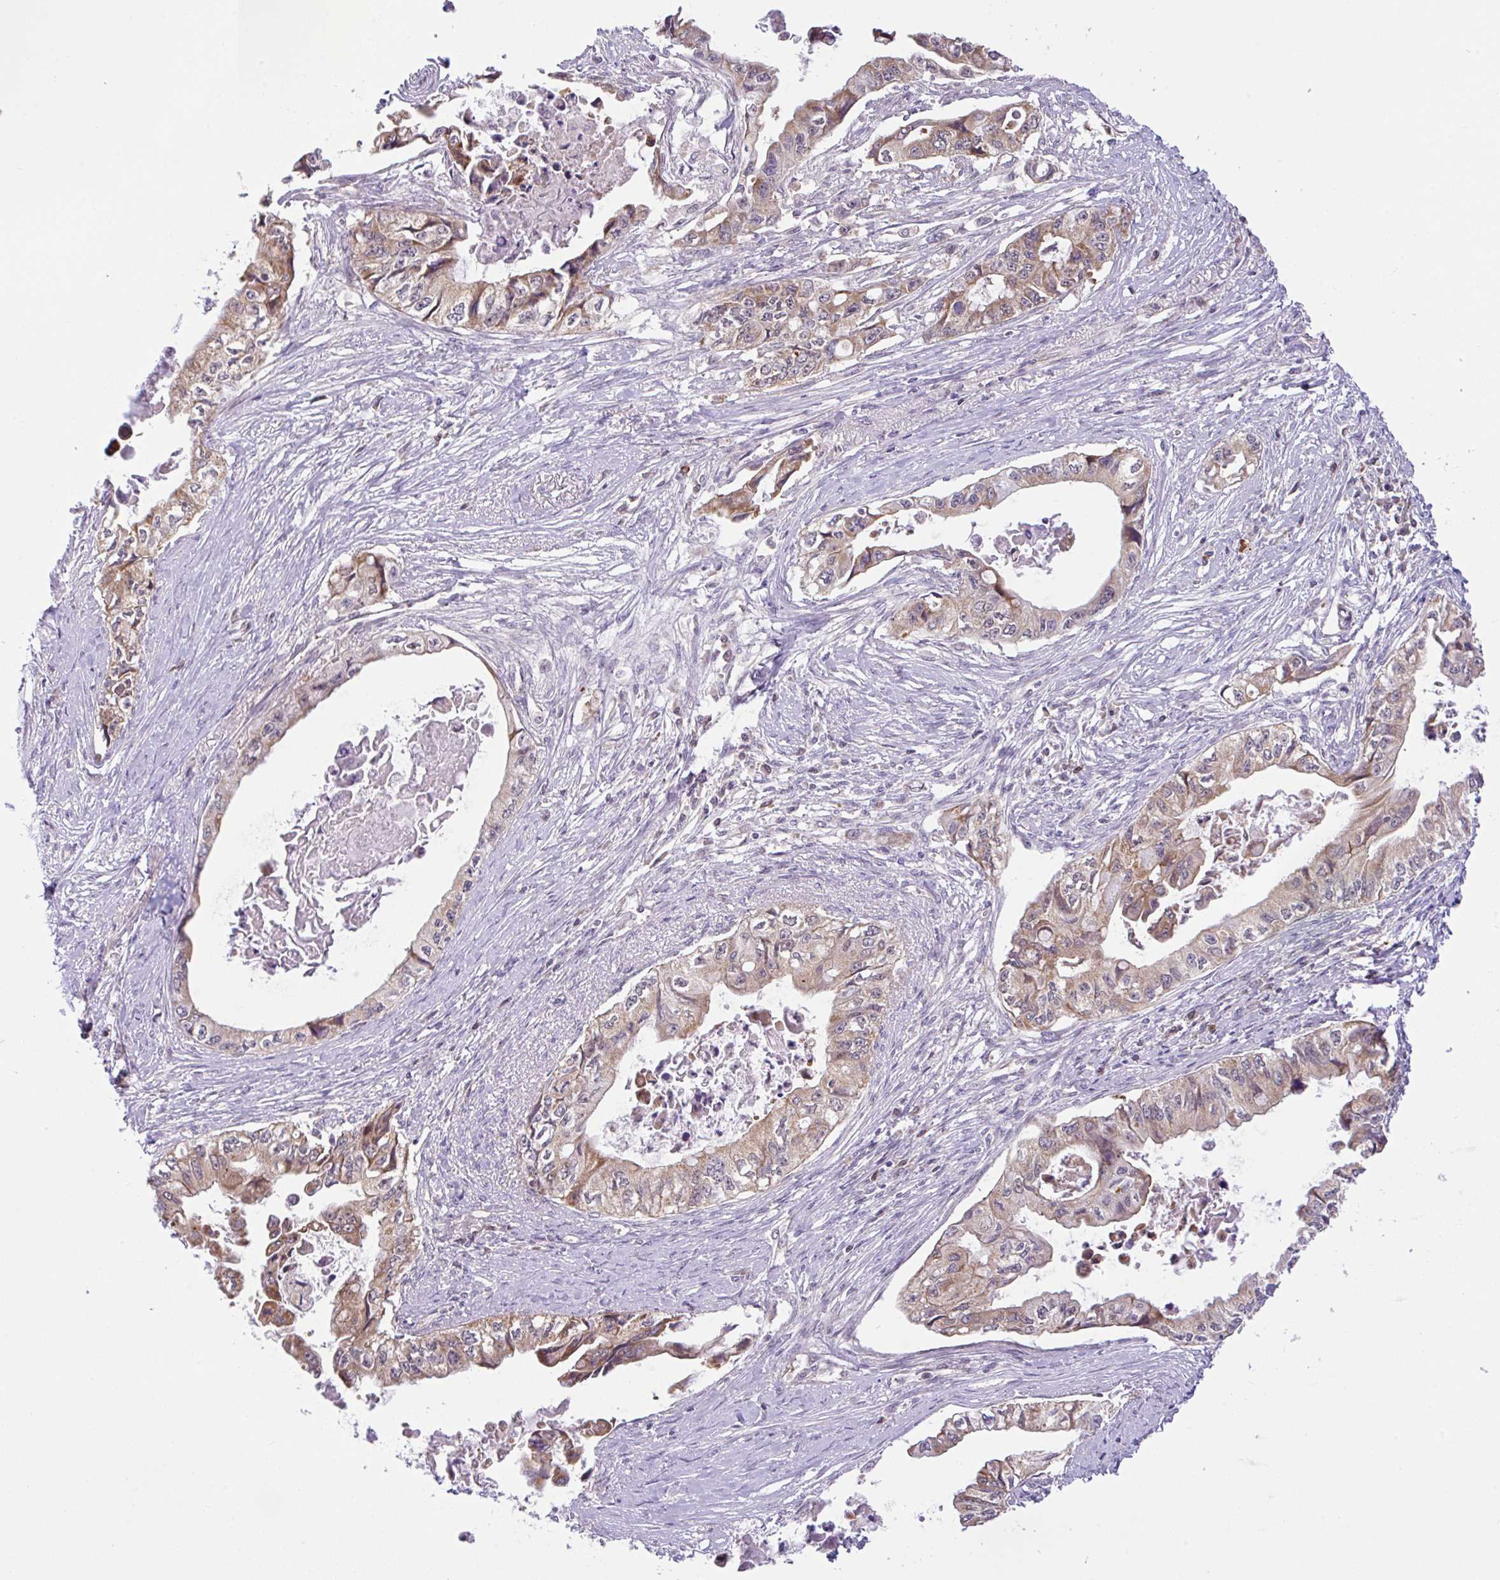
{"staining": {"intensity": "weak", "quantity": ">75%", "location": "cytoplasmic/membranous"}, "tissue": "pancreatic cancer", "cell_type": "Tumor cells", "image_type": "cancer", "snomed": [{"axis": "morphology", "description": "Adenocarcinoma, NOS"}, {"axis": "topography", "description": "Pancreas"}], "caption": "Pancreatic adenocarcinoma stained with a brown dye reveals weak cytoplasmic/membranous positive expression in approximately >75% of tumor cells.", "gene": "DLEU7", "patient": {"sex": "male", "age": 66}}